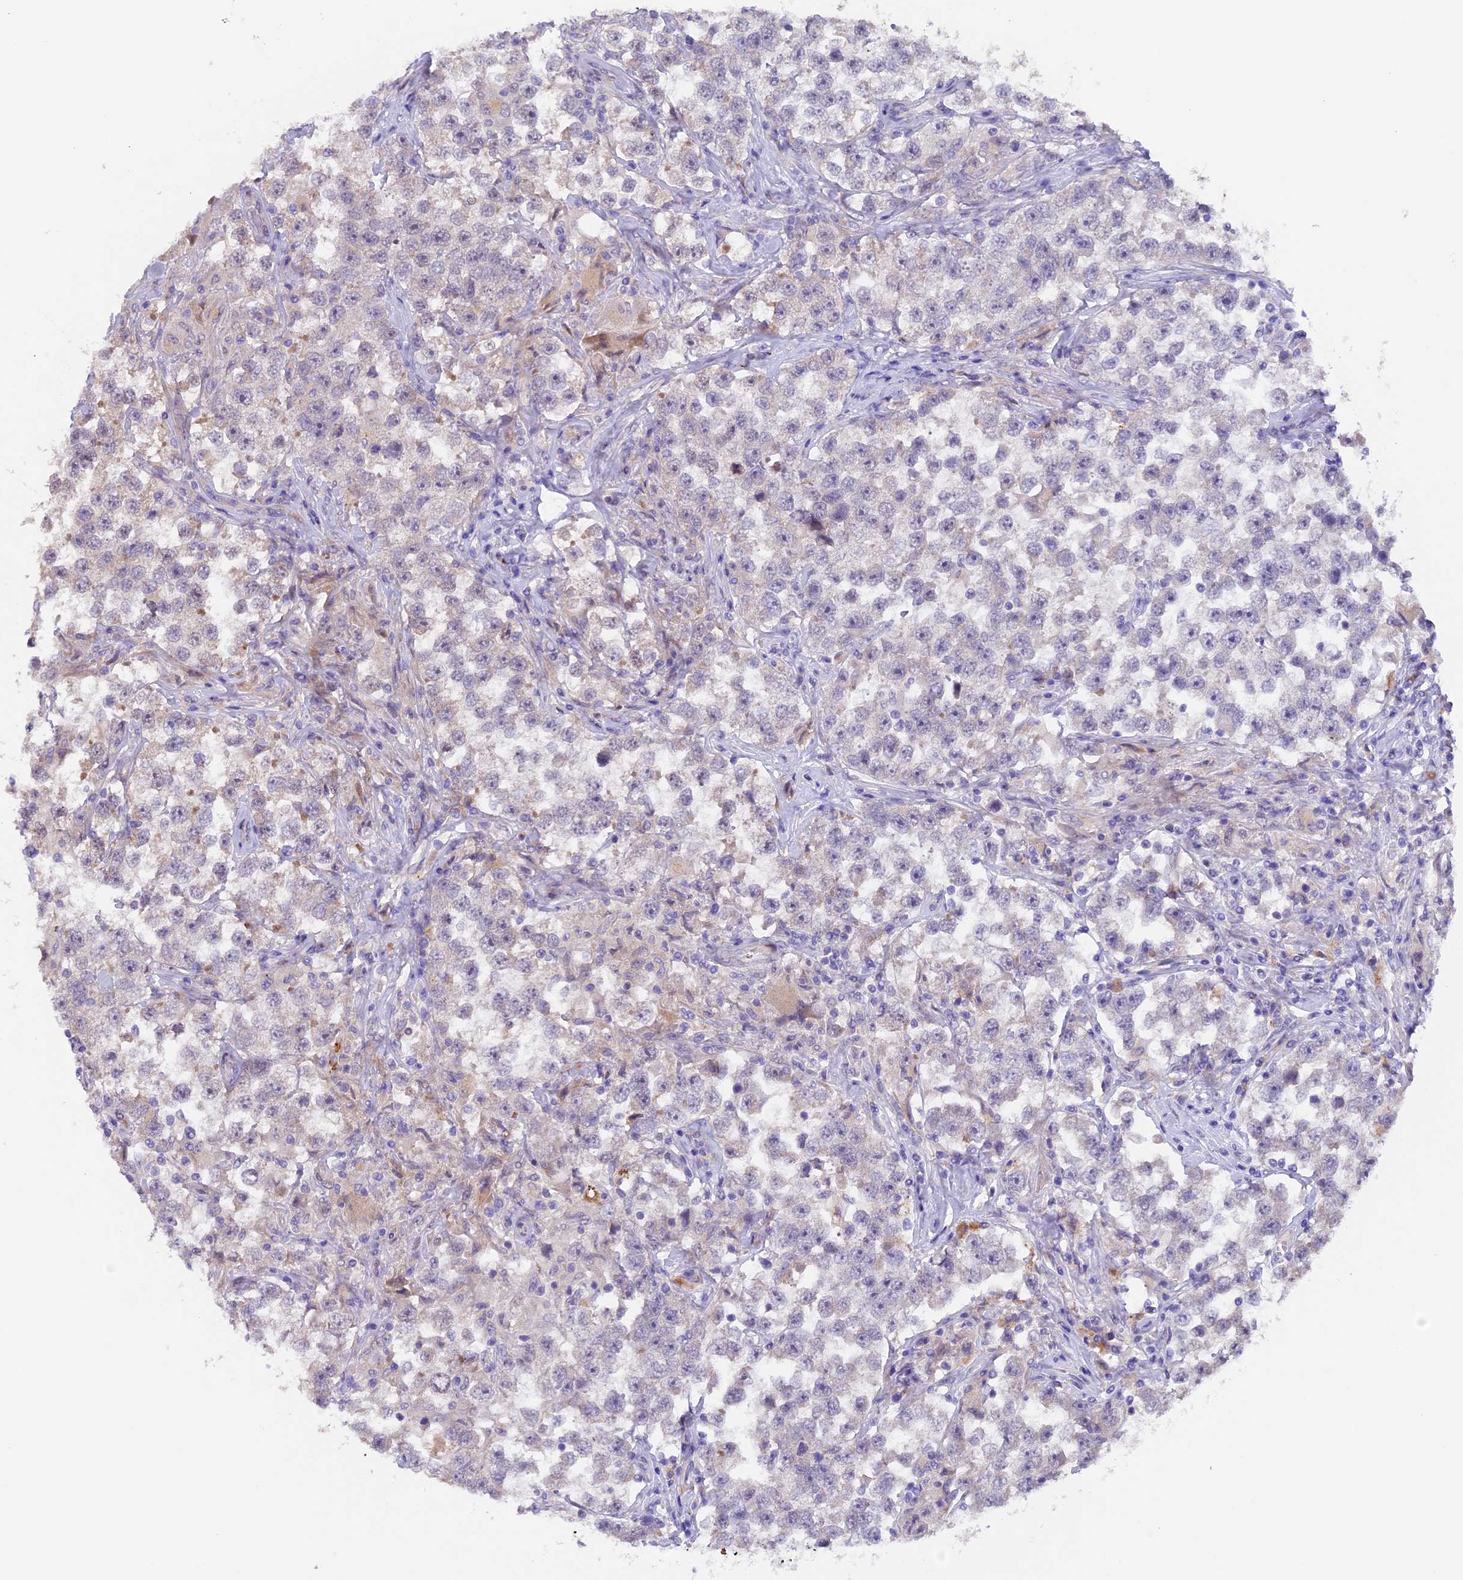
{"staining": {"intensity": "negative", "quantity": "none", "location": "none"}, "tissue": "testis cancer", "cell_type": "Tumor cells", "image_type": "cancer", "snomed": [{"axis": "morphology", "description": "Seminoma, NOS"}, {"axis": "topography", "description": "Testis"}], "caption": "IHC image of testis cancer stained for a protein (brown), which demonstrates no expression in tumor cells.", "gene": "NCK2", "patient": {"sex": "male", "age": 46}}